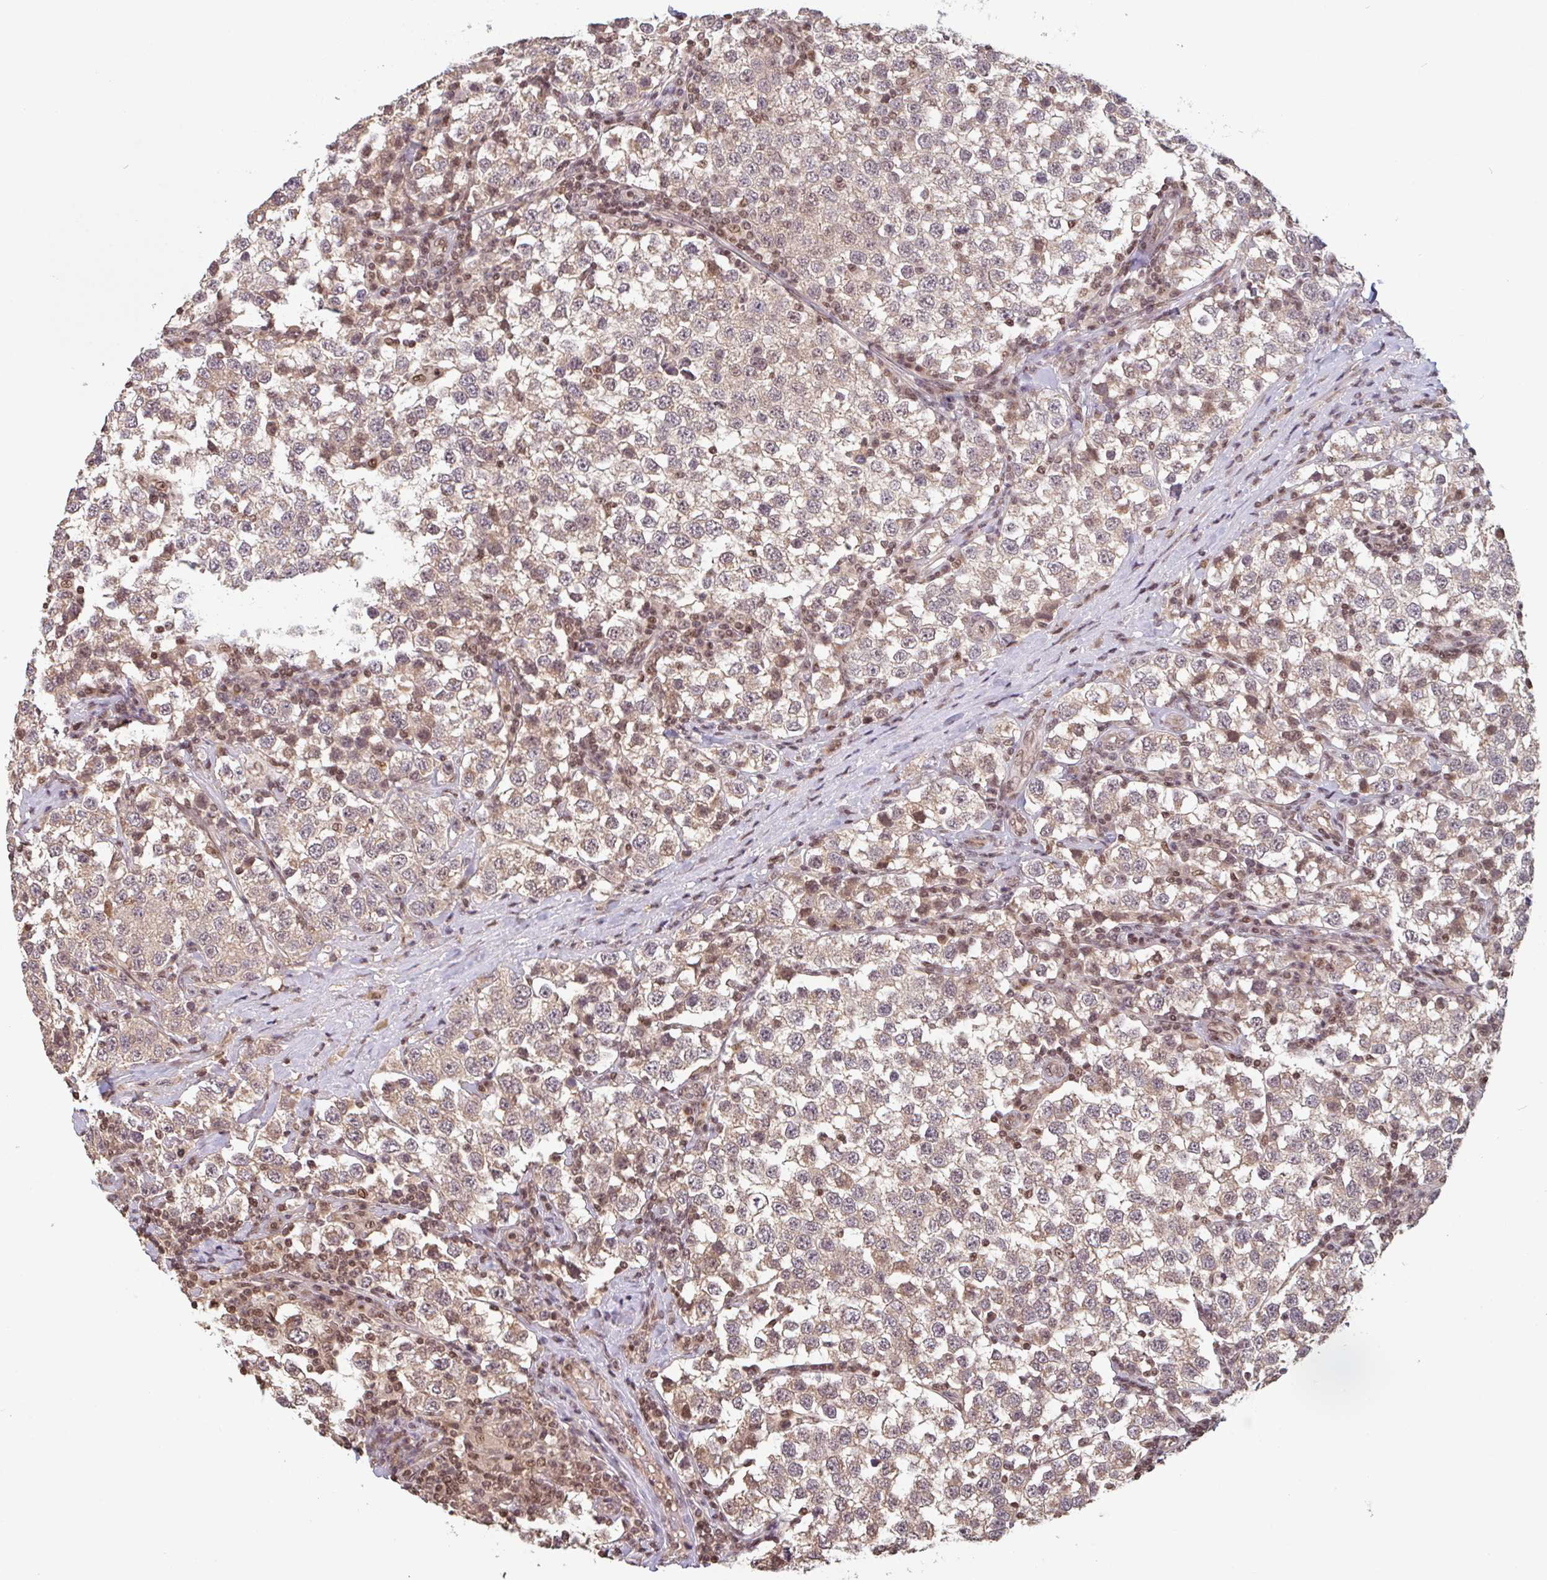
{"staining": {"intensity": "weak", "quantity": ">75%", "location": "cytoplasmic/membranous,nuclear"}, "tissue": "testis cancer", "cell_type": "Tumor cells", "image_type": "cancer", "snomed": [{"axis": "morphology", "description": "Seminoma, NOS"}, {"axis": "topography", "description": "Testis"}], "caption": "Weak cytoplasmic/membranous and nuclear expression for a protein is present in approximately >75% of tumor cells of testis seminoma using IHC.", "gene": "DR1", "patient": {"sex": "male", "age": 34}}